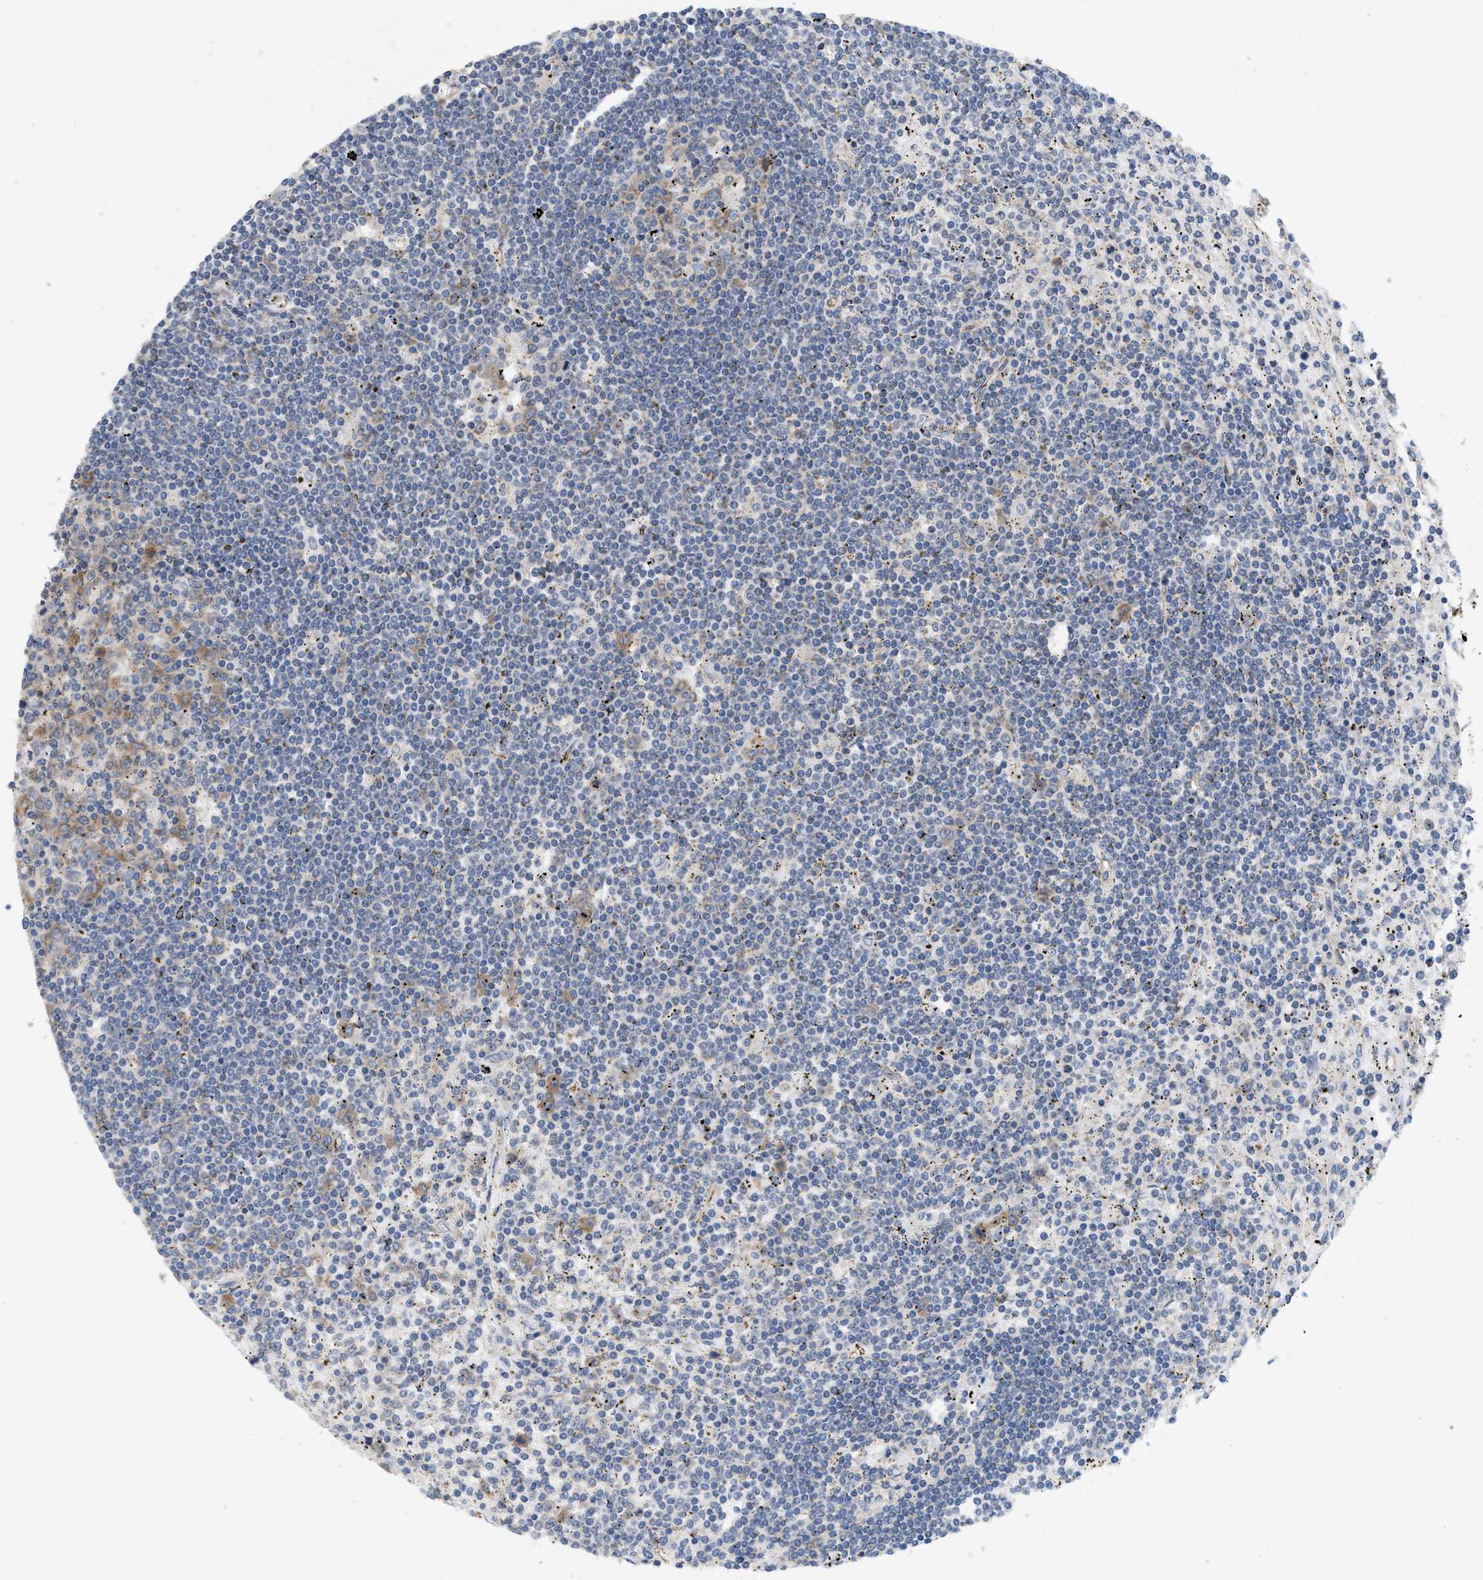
{"staining": {"intensity": "moderate", "quantity": "<25%", "location": "cytoplasmic/membranous"}, "tissue": "lymphoma", "cell_type": "Tumor cells", "image_type": "cancer", "snomed": [{"axis": "morphology", "description": "Malignant lymphoma, non-Hodgkin's type, Low grade"}, {"axis": "topography", "description": "Spleen"}], "caption": "This histopathology image demonstrates lymphoma stained with IHC to label a protein in brown. The cytoplasmic/membranous of tumor cells show moderate positivity for the protein. Nuclei are counter-stained blue.", "gene": "UBAP2", "patient": {"sex": "male", "age": 76}}